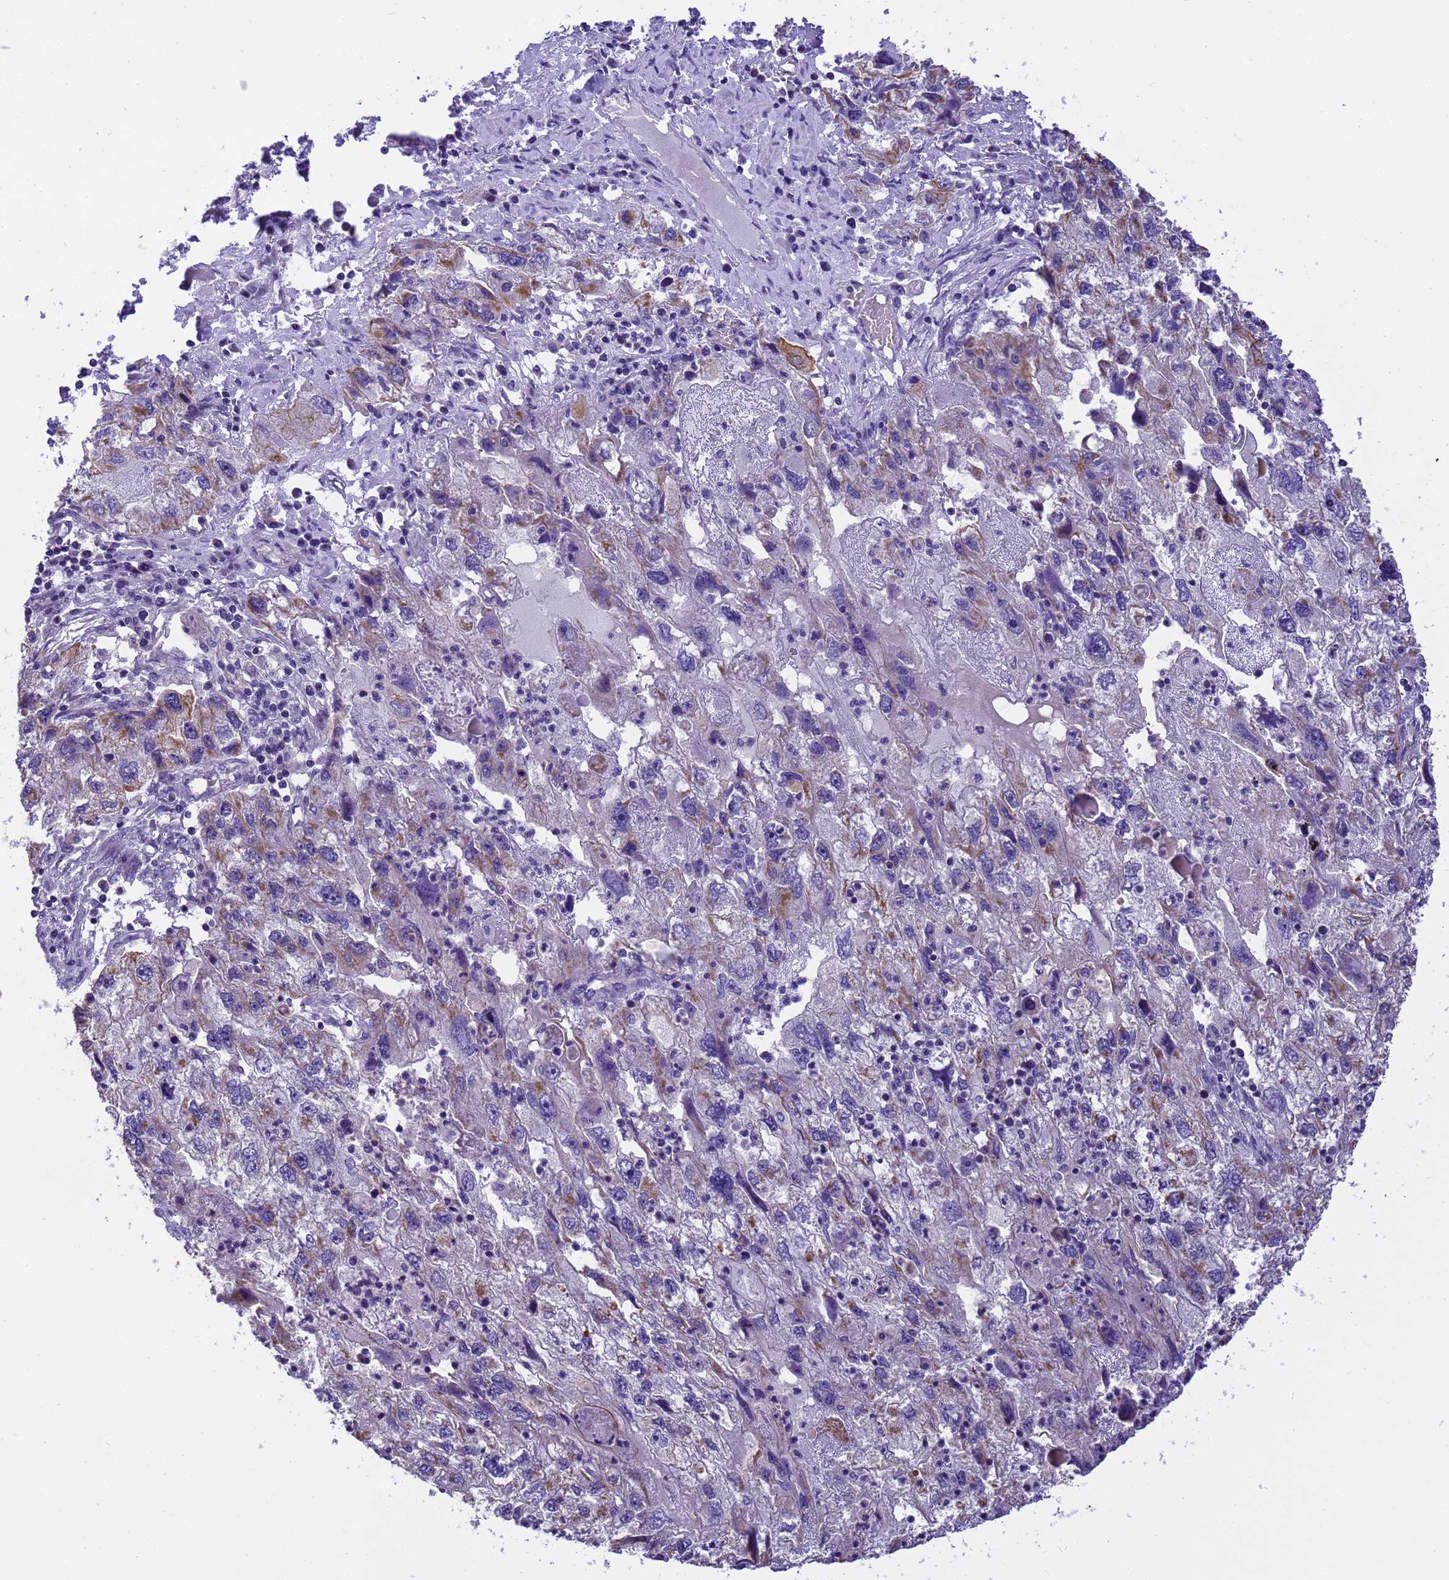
{"staining": {"intensity": "weak", "quantity": "<25%", "location": "cytoplasmic/membranous"}, "tissue": "endometrial cancer", "cell_type": "Tumor cells", "image_type": "cancer", "snomed": [{"axis": "morphology", "description": "Adenocarcinoma, NOS"}, {"axis": "topography", "description": "Endometrium"}], "caption": "A photomicrograph of human adenocarcinoma (endometrial) is negative for staining in tumor cells.", "gene": "PIEZO2", "patient": {"sex": "female", "age": 49}}